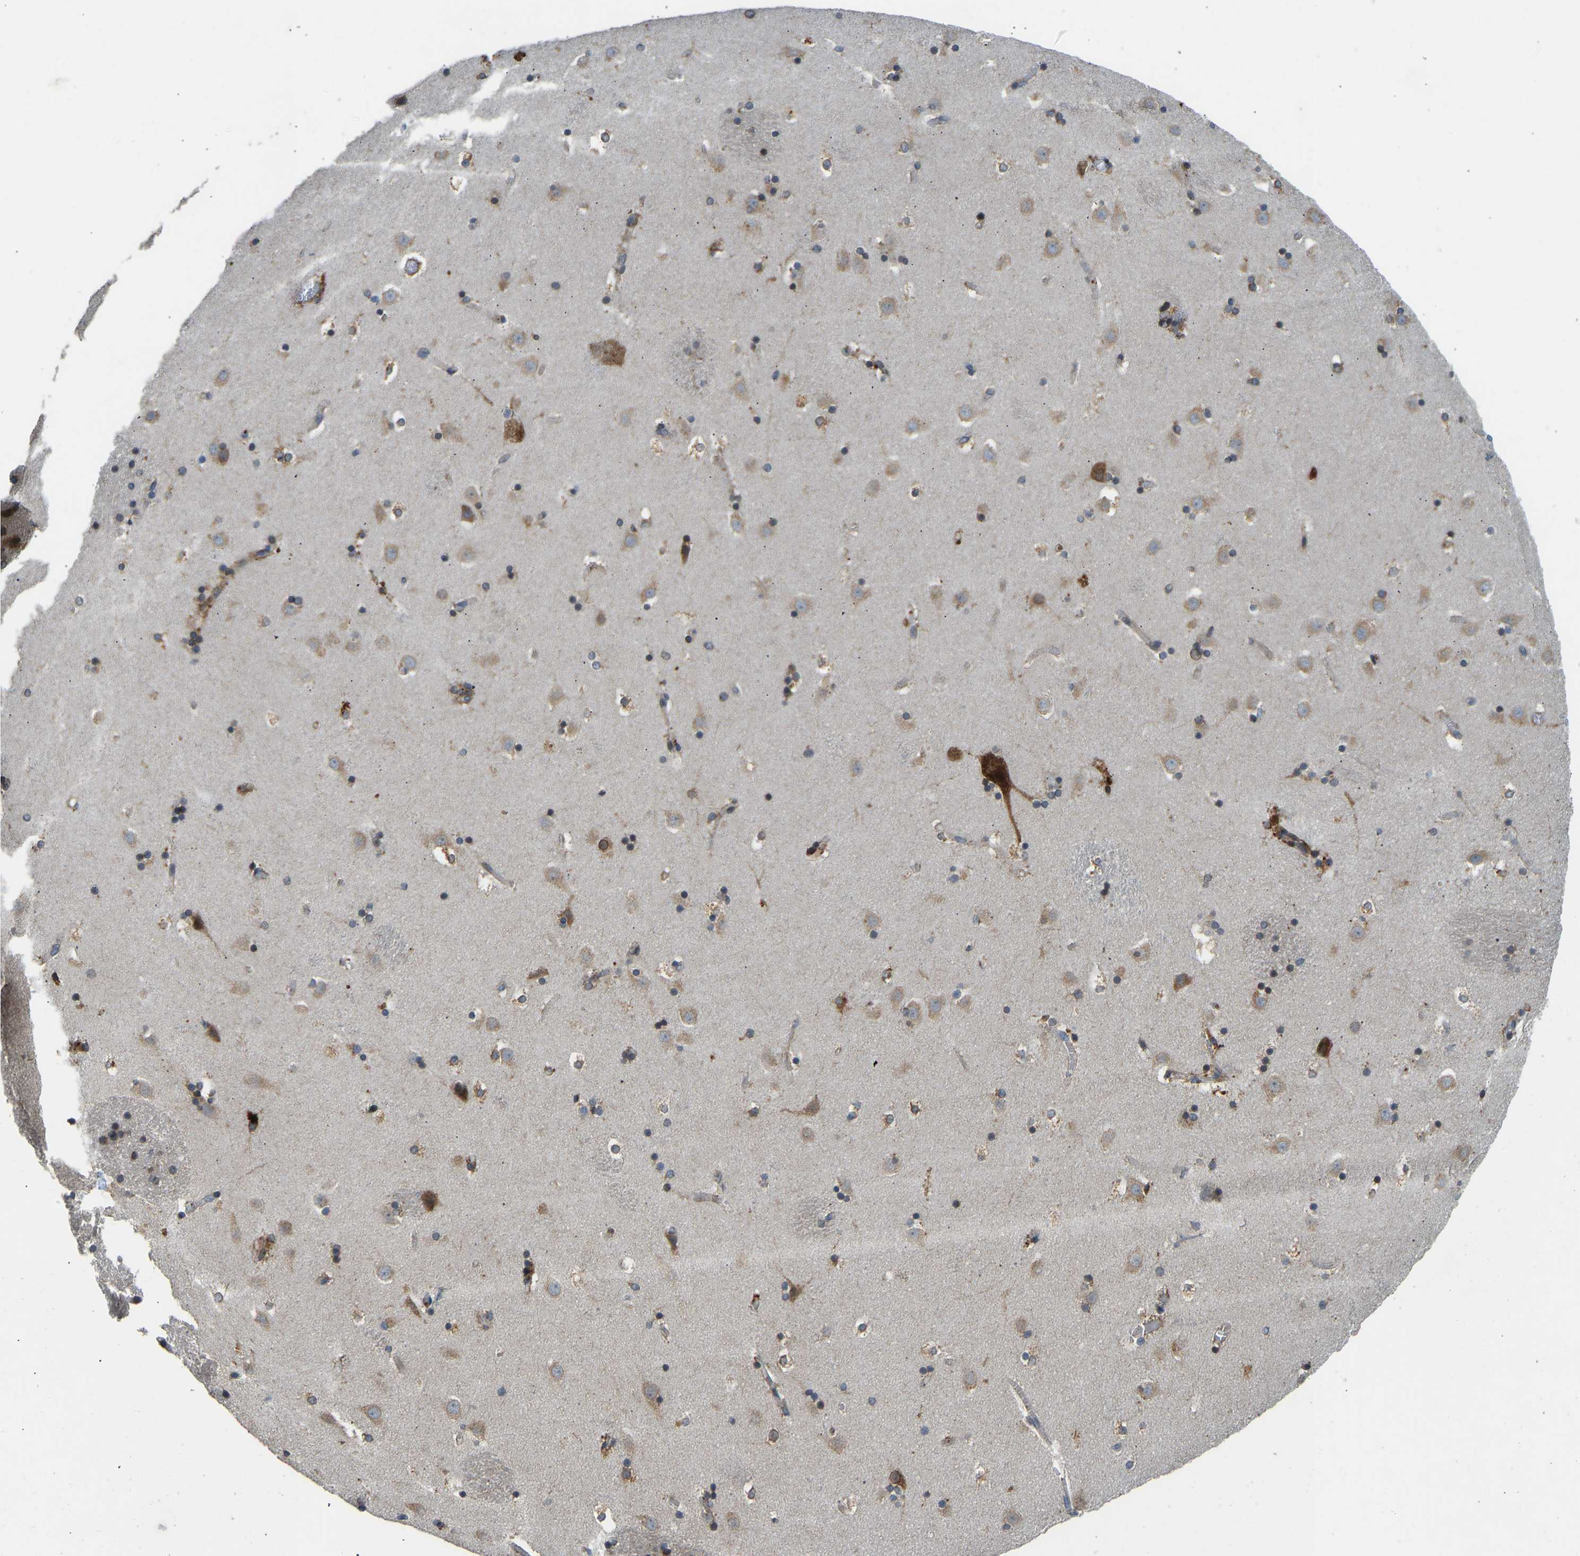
{"staining": {"intensity": "strong", "quantity": "25%-75%", "location": "cytoplasmic/membranous"}, "tissue": "caudate", "cell_type": "Glial cells", "image_type": "normal", "snomed": [{"axis": "morphology", "description": "Normal tissue, NOS"}, {"axis": "topography", "description": "Lateral ventricle wall"}], "caption": "Immunohistochemistry staining of unremarkable caudate, which reveals high levels of strong cytoplasmic/membranous expression in approximately 25%-75% of glial cells indicating strong cytoplasmic/membranous protein staining. The staining was performed using DAB (brown) for protein detection and nuclei were counterstained in hematoxylin (blue).", "gene": "OS9", "patient": {"sex": "male", "age": 45}}